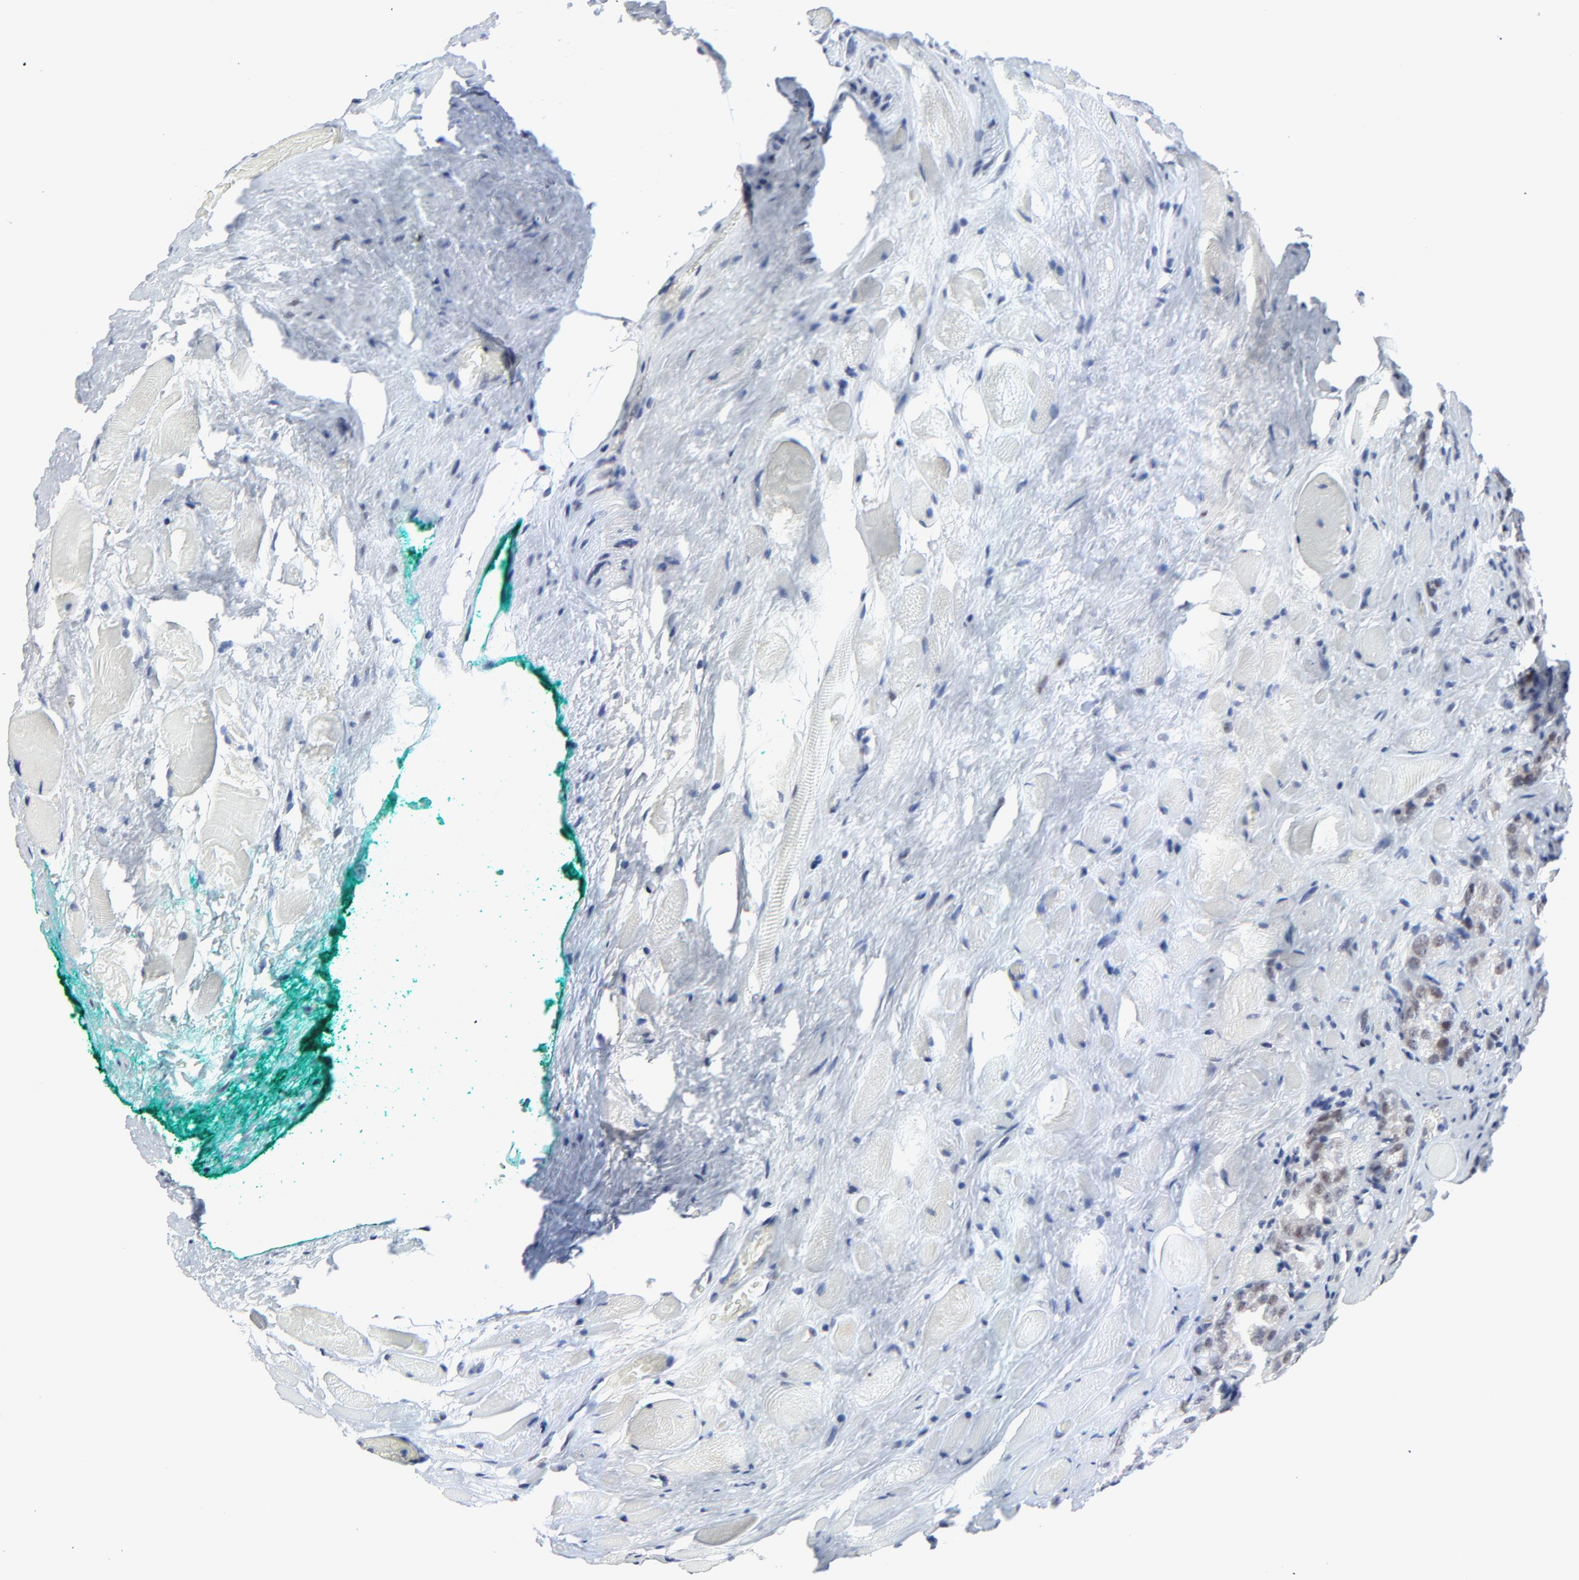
{"staining": {"intensity": "weak", "quantity": "25%-75%", "location": "nuclear"}, "tissue": "prostate cancer", "cell_type": "Tumor cells", "image_type": "cancer", "snomed": [{"axis": "morphology", "description": "Adenocarcinoma, Medium grade"}, {"axis": "topography", "description": "Prostate"}], "caption": "A low amount of weak nuclear staining is present in about 25%-75% of tumor cells in medium-grade adenocarcinoma (prostate) tissue. (DAB (3,3'-diaminobenzidine) IHC, brown staining for protein, blue staining for nuclei).", "gene": "ZNF589", "patient": {"sex": "male", "age": 60}}